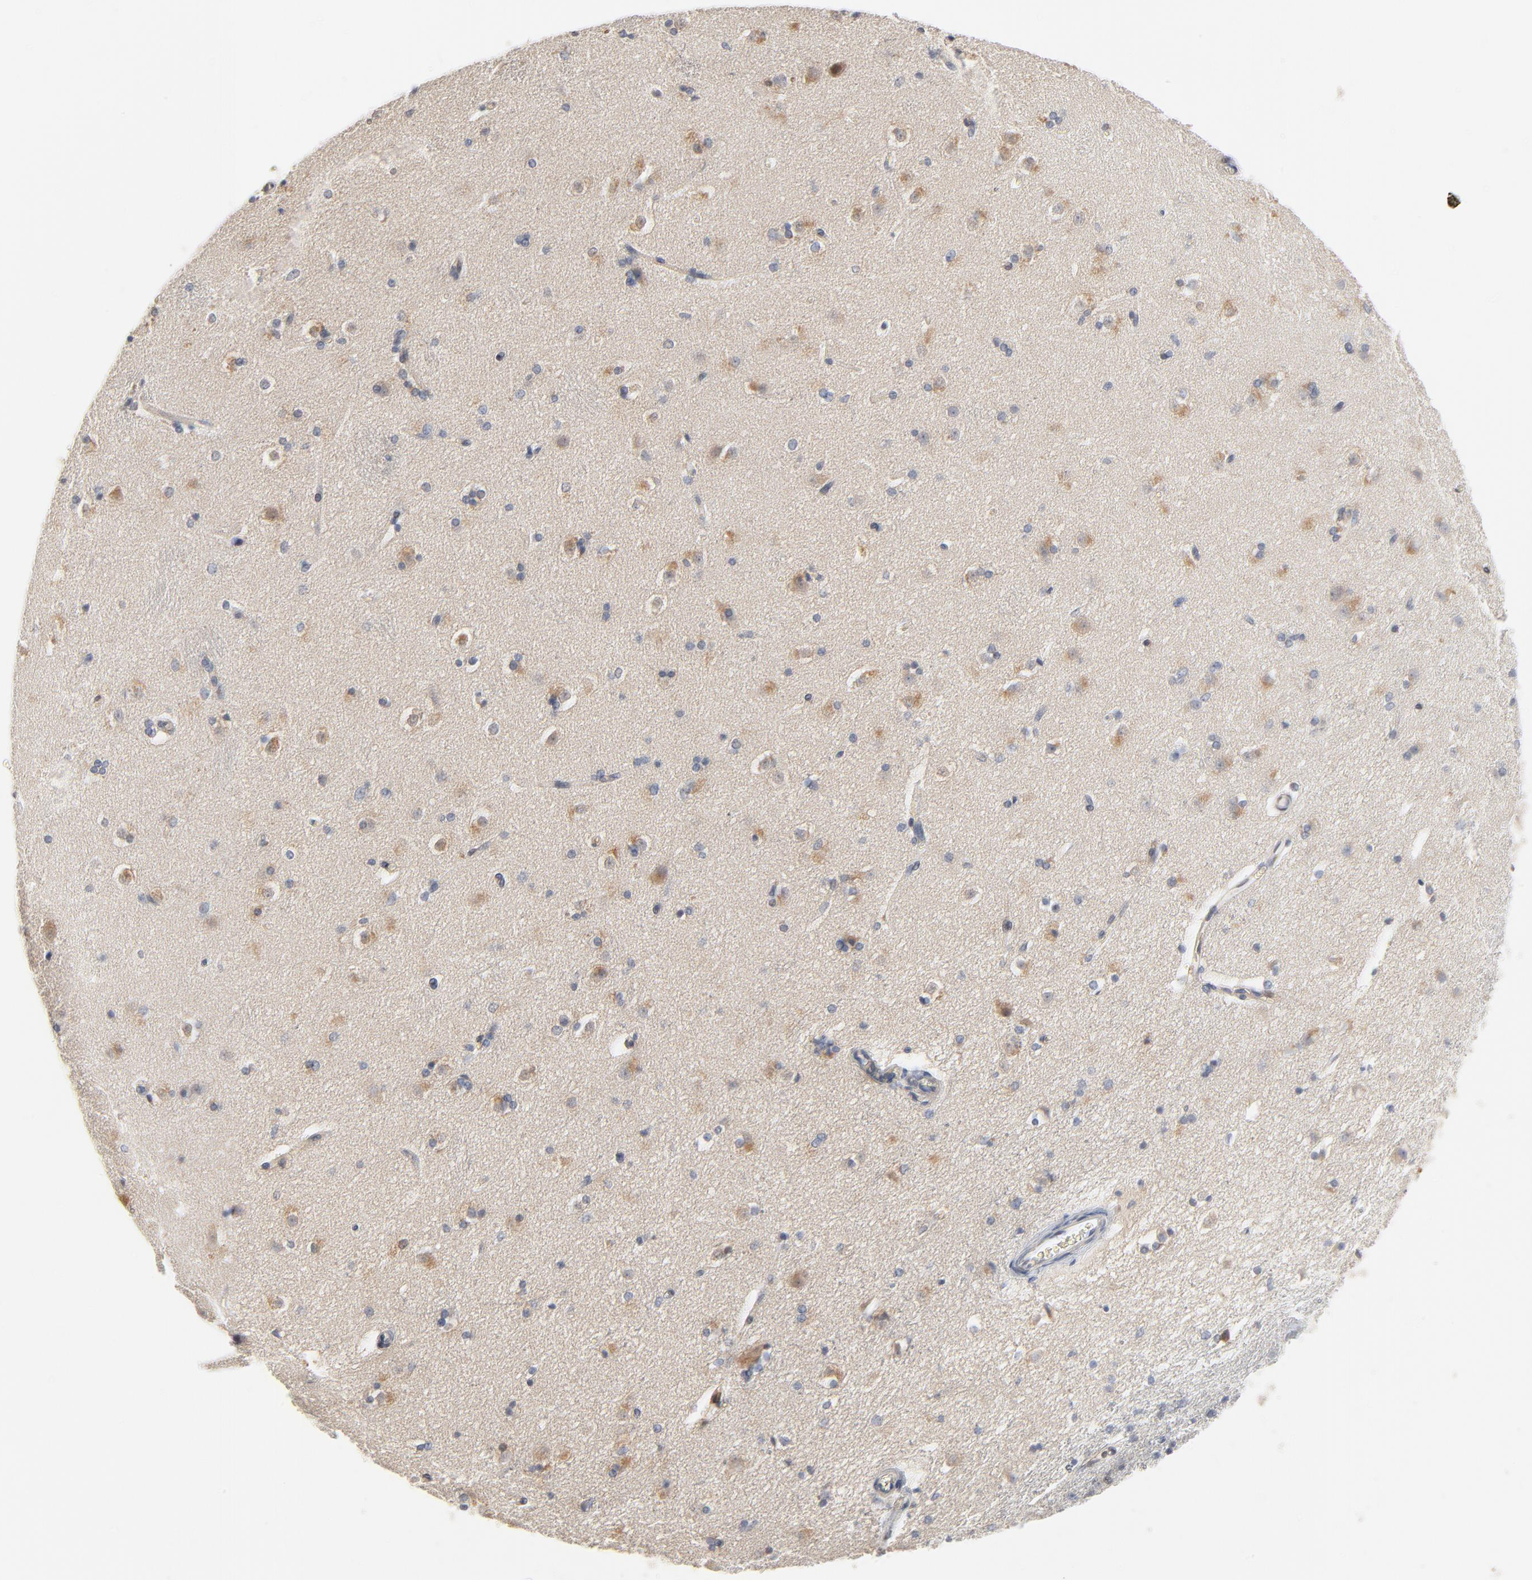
{"staining": {"intensity": "weak", "quantity": "25%-75%", "location": "cytoplasmic/membranous"}, "tissue": "caudate", "cell_type": "Glial cells", "image_type": "normal", "snomed": [{"axis": "morphology", "description": "Normal tissue, NOS"}, {"axis": "topography", "description": "Lateral ventricle wall"}], "caption": "Immunohistochemical staining of benign human caudate shows weak cytoplasmic/membranous protein staining in about 25%-75% of glial cells.", "gene": "EPCAM", "patient": {"sex": "female", "age": 19}}